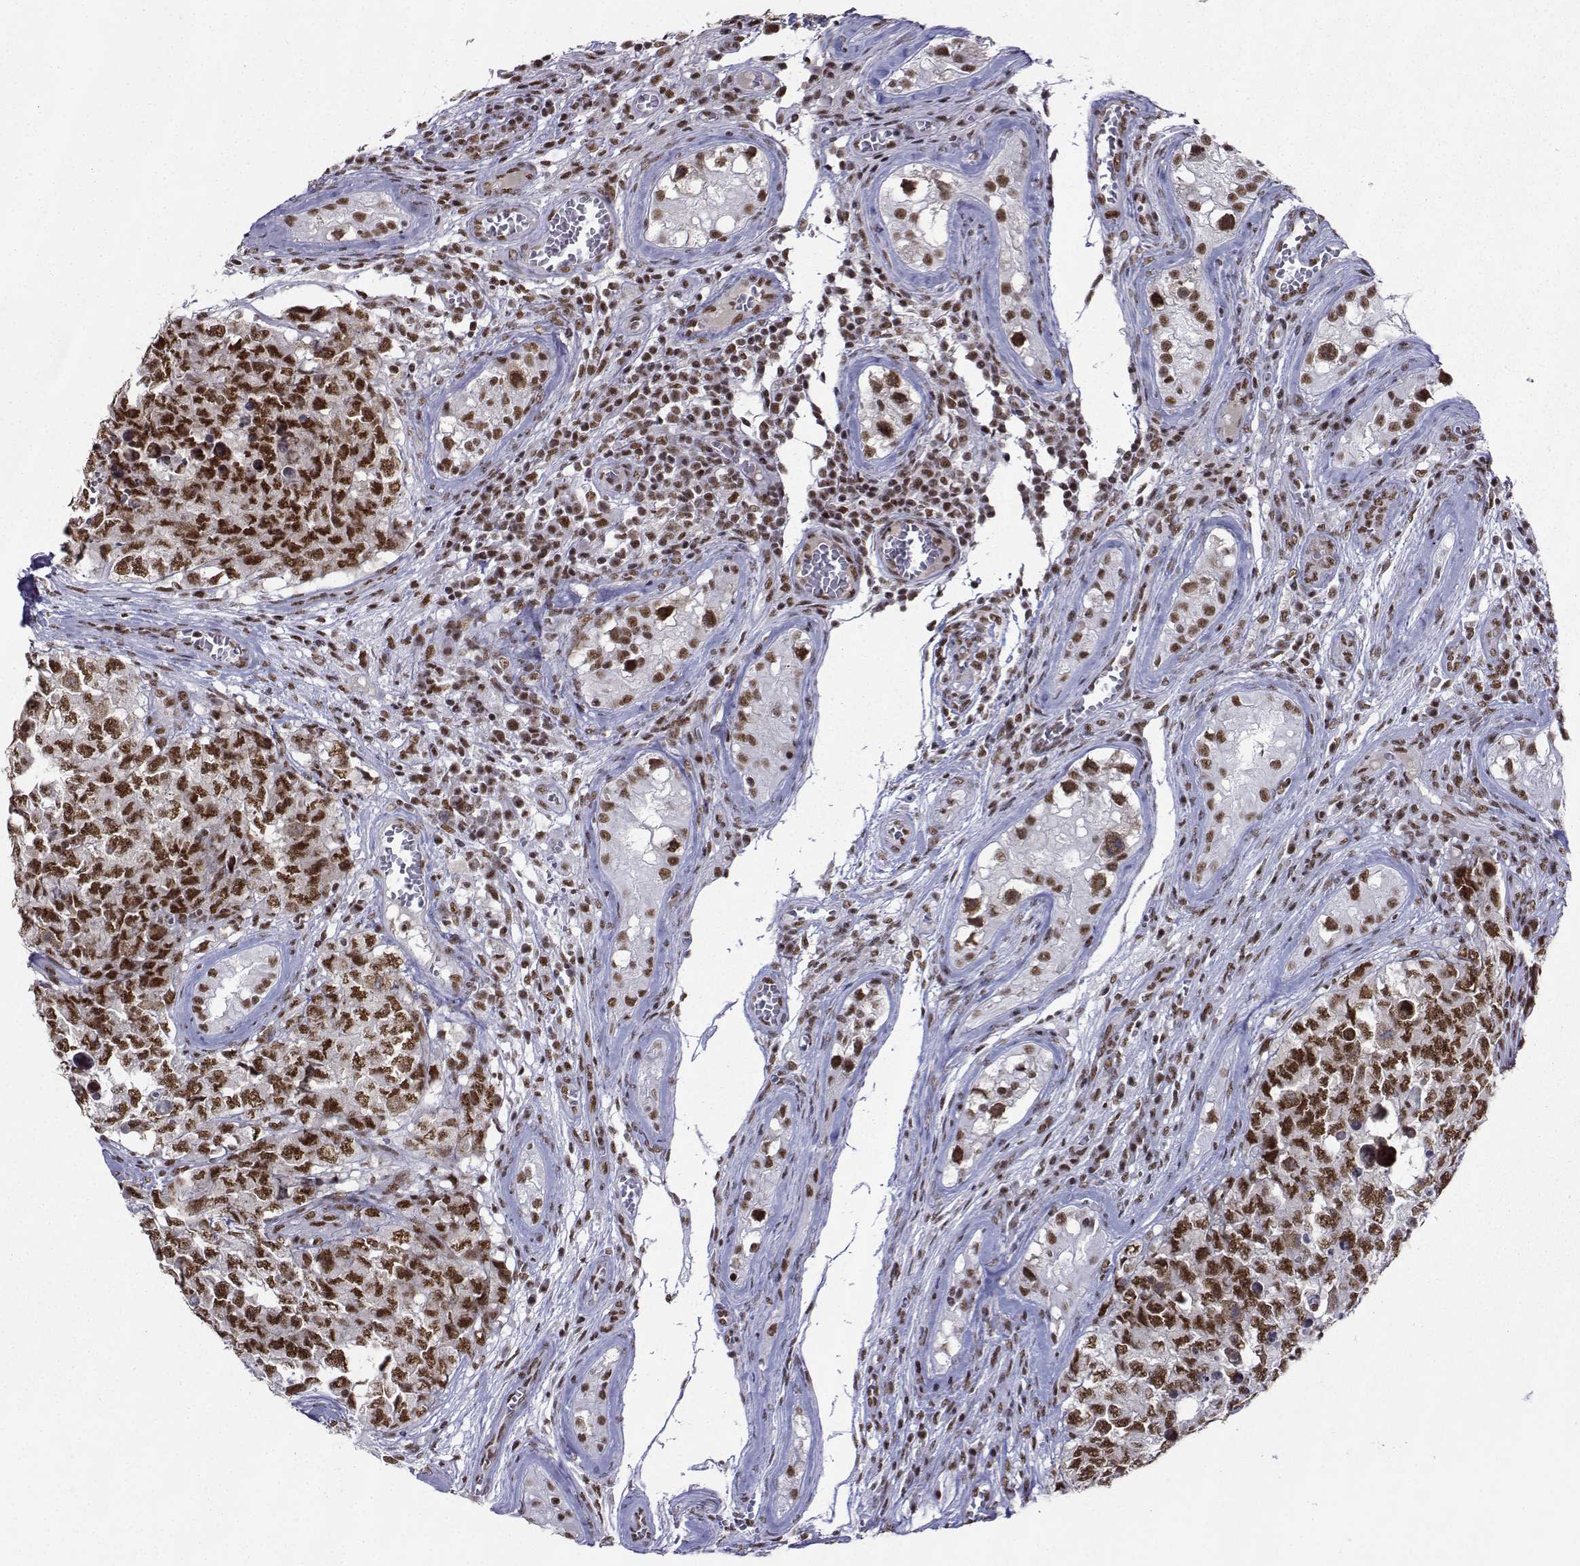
{"staining": {"intensity": "strong", "quantity": "25%-75%", "location": "nuclear"}, "tissue": "testis cancer", "cell_type": "Tumor cells", "image_type": "cancer", "snomed": [{"axis": "morphology", "description": "Carcinoma, Embryonal, NOS"}, {"axis": "topography", "description": "Testis"}], "caption": "Testis embryonal carcinoma was stained to show a protein in brown. There is high levels of strong nuclear positivity in approximately 25%-75% of tumor cells. The staining is performed using DAB brown chromogen to label protein expression. The nuclei are counter-stained blue using hematoxylin.", "gene": "SNRPB2", "patient": {"sex": "male", "age": 23}}